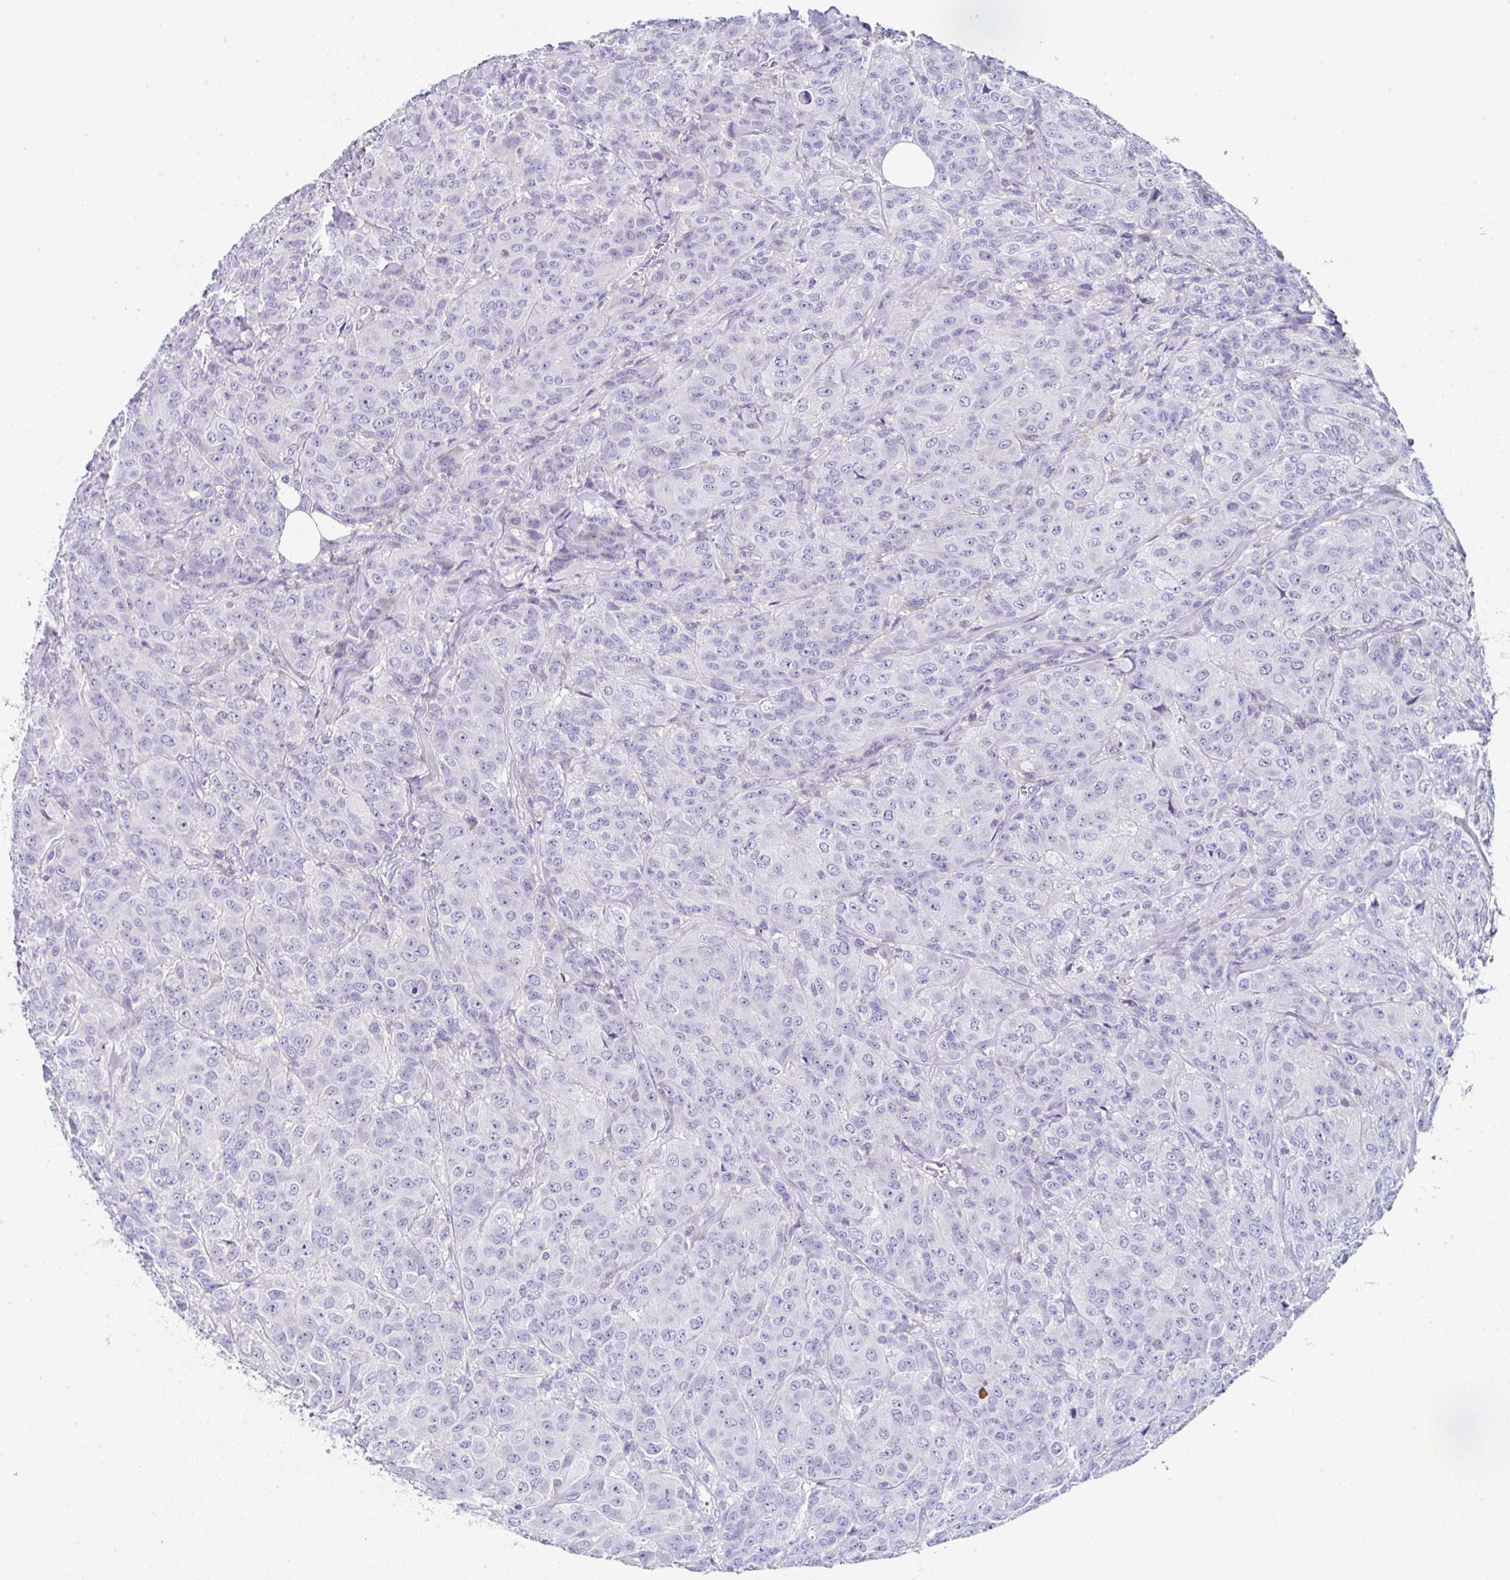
{"staining": {"intensity": "negative", "quantity": "none", "location": "none"}, "tissue": "breast cancer", "cell_type": "Tumor cells", "image_type": "cancer", "snomed": [{"axis": "morphology", "description": "Normal tissue, NOS"}, {"axis": "morphology", "description": "Duct carcinoma"}, {"axis": "topography", "description": "Breast"}], "caption": "There is no significant staining in tumor cells of breast cancer (infiltrating ductal carcinoma).", "gene": "UGT3A1", "patient": {"sex": "female", "age": 43}}